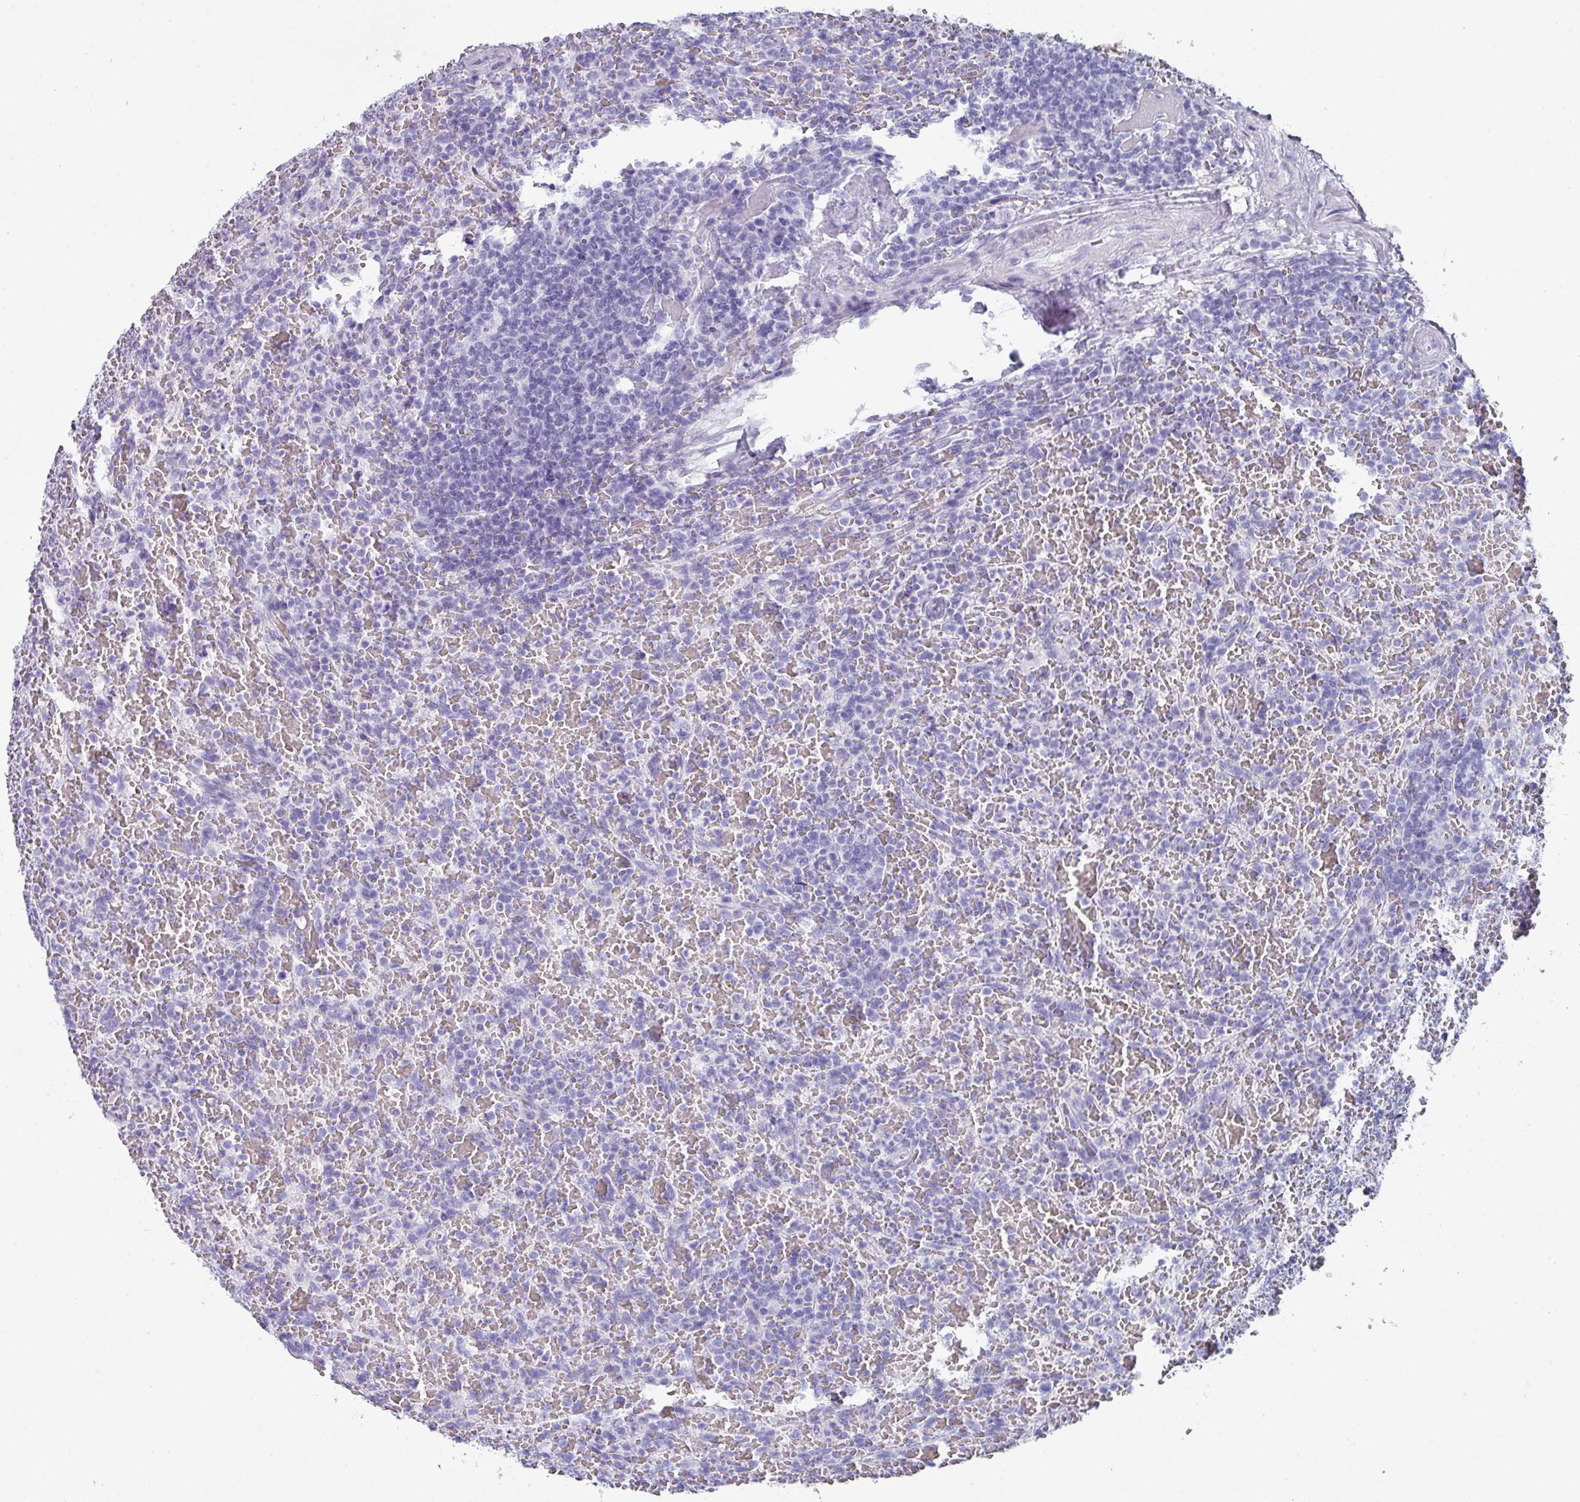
{"staining": {"intensity": "negative", "quantity": "none", "location": "none"}, "tissue": "lymphoma", "cell_type": "Tumor cells", "image_type": "cancer", "snomed": [{"axis": "morphology", "description": "Malignant lymphoma, non-Hodgkin's type, Low grade"}, {"axis": "topography", "description": "Spleen"}], "caption": "Immunohistochemistry micrograph of lymphoma stained for a protein (brown), which demonstrates no expression in tumor cells.", "gene": "PEX10", "patient": {"sex": "female", "age": 64}}